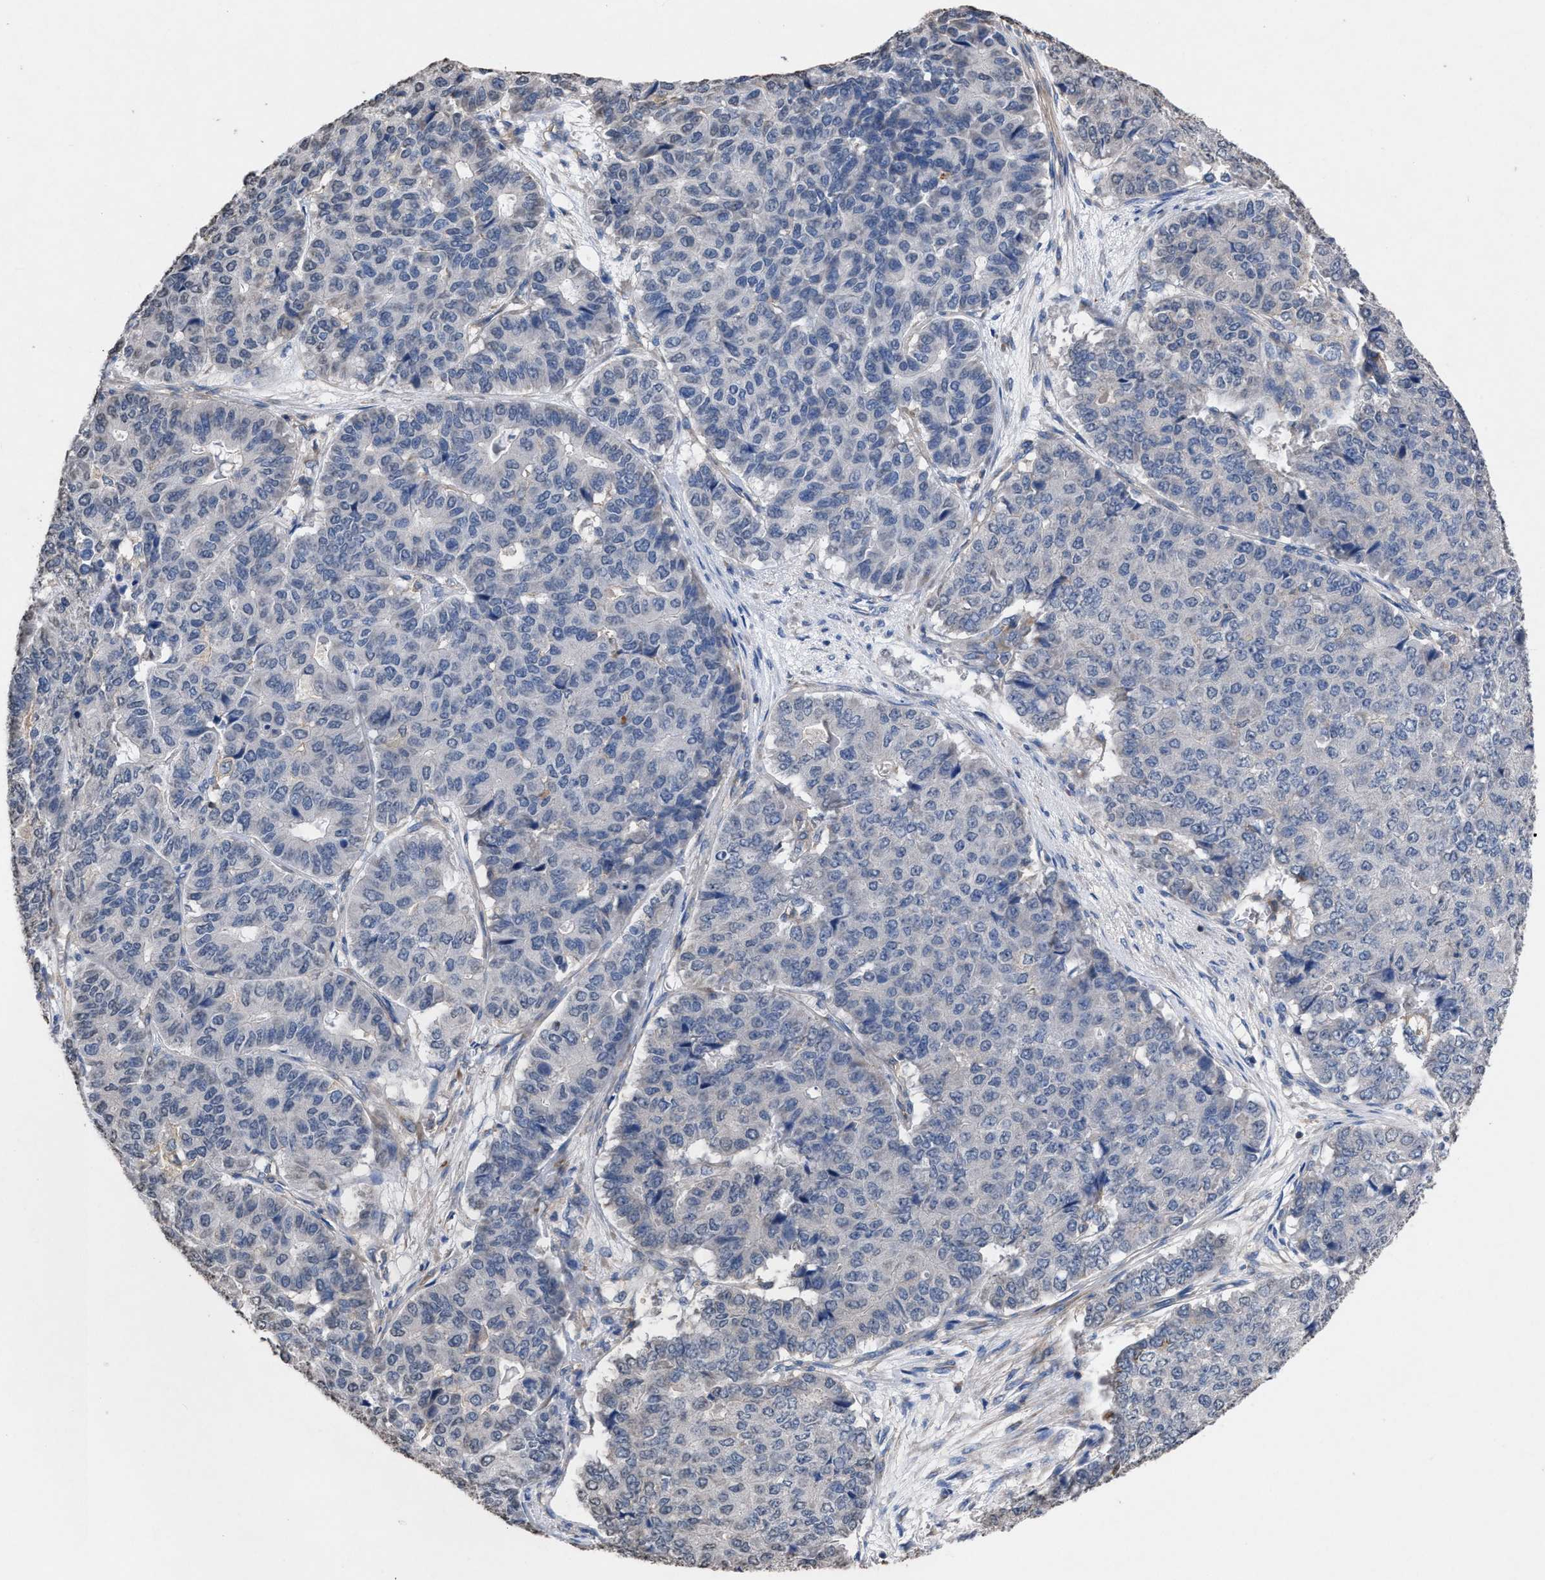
{"staining": {"intensity": "negative", "quantity": "none", "location": "none"}, "tissue": "pancreatic cancer", "cell_type": "Tumor cells", "image_type": "cancer", "snomed": [{"axis": "morphology", "description": "Adenocarcinoma, NOS"}, {"axis": "topography", "description": "Pancreas"}], "caption": "Tumor cells show no significant protein staining in pancreatic adenocarcinoma.", "gene": "TMEM131", "patient": {"sex": "male", "age": 50}}